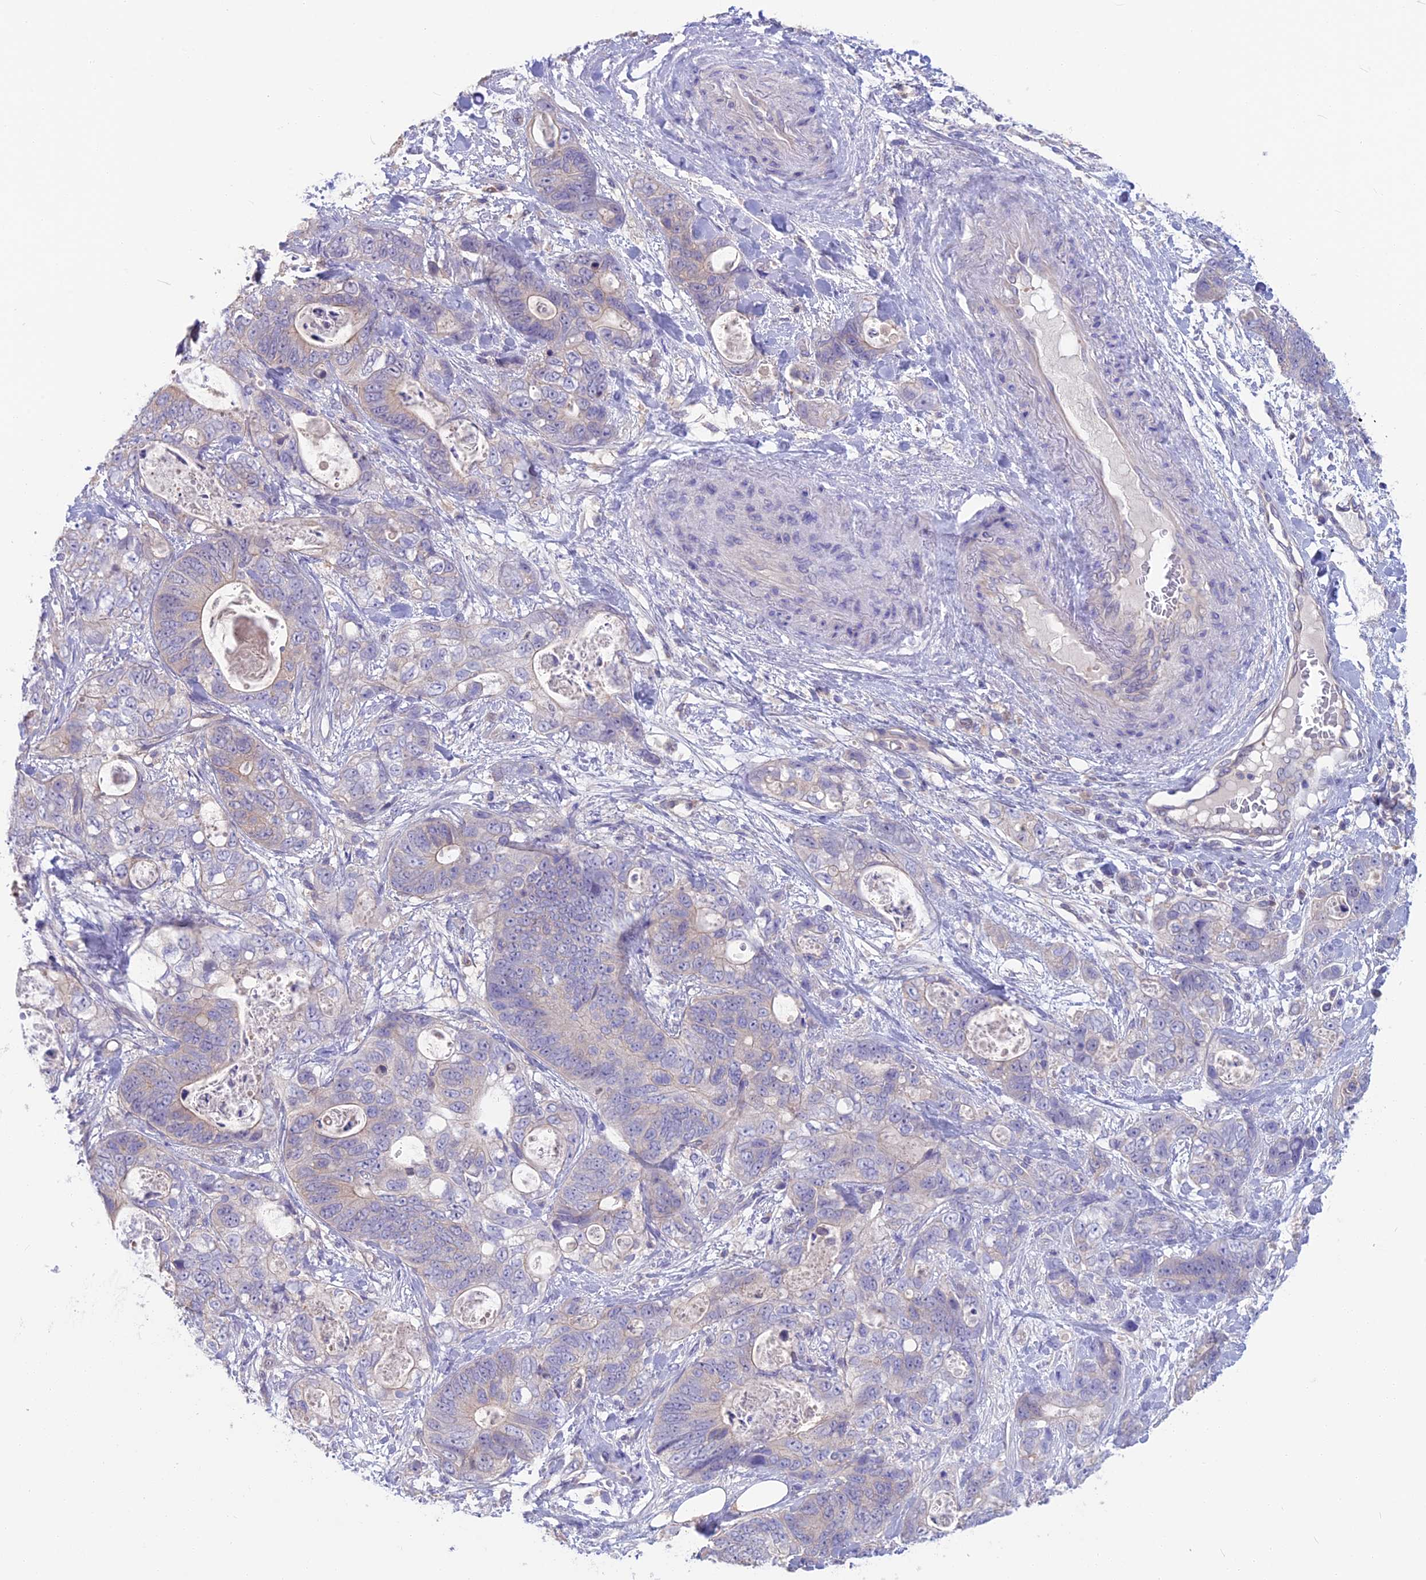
{"staining": {"intensity": "negative", "quantity": "none", "location": "none"}, "tissue": "stomach cancer", "cell_type": "Tumor cells", "image_type": "cancer", "snomed": [{"axis": "morphology", "description": "Normal tissue, NOS"}, {"axis": "morphology", "description": "Adenocarcinoma, NOS"}, {"axis": "topography", "description": "Stomach"}], "caption": "Stomach cancer was stained to show a protein in brown. There is no significant staining in tumor cells. Brightfield microscopy of IHC stained with DAB (brown) and hematoxylin (blue), captured at high magnification.", "gene": "SNAP91", "patient": {"sex": "female", "age": 89}}